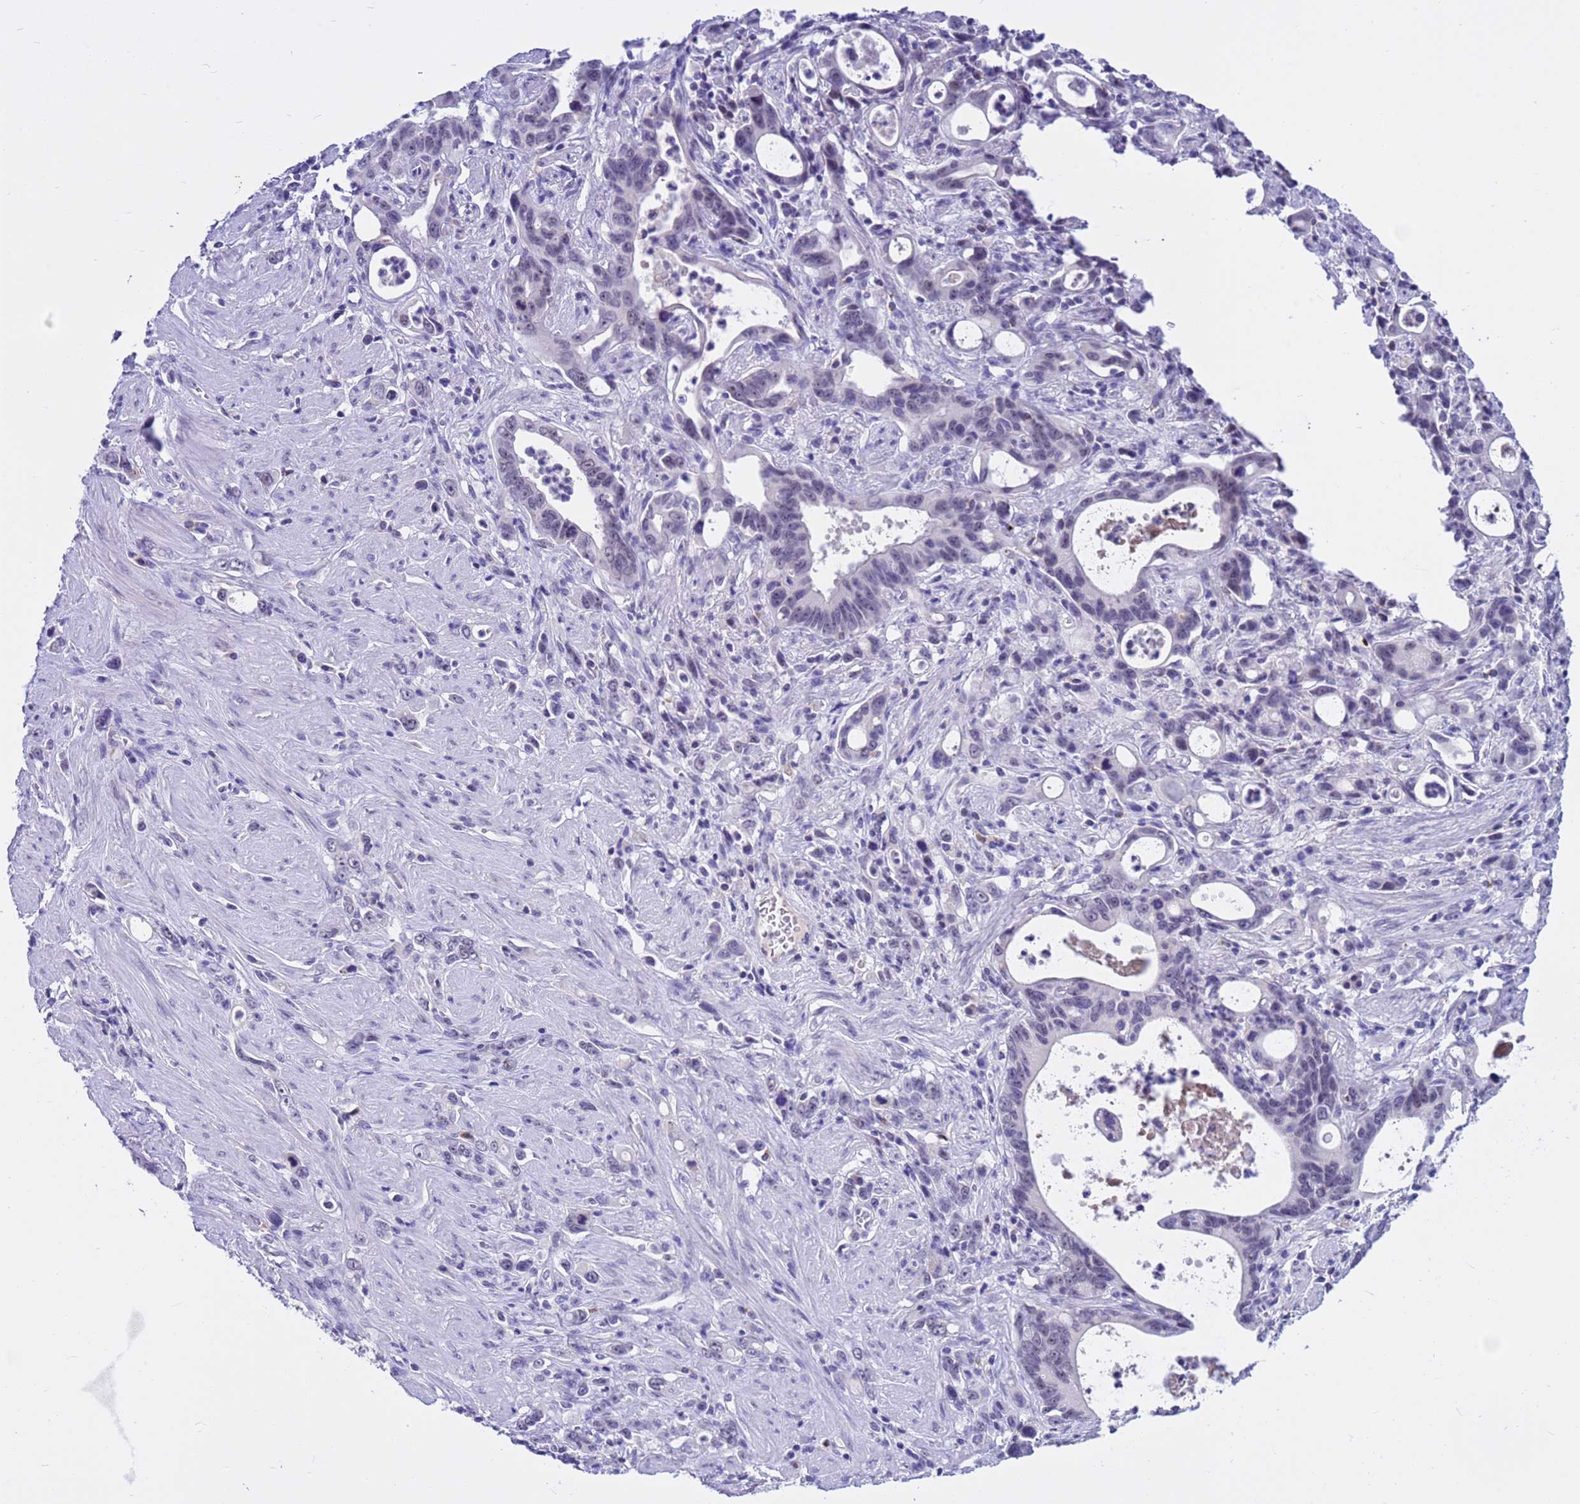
{"staining": {"intensity": "weak", "quantity": "<25%", "location": "nuclear"}, "tissue": "stomach cancer", "cell_type": "Tumor cells", "image_type": "cancer", "snomed": [{"axis": "morphology", "description": "Adenocarcinoma, NOS"}, {"axis": "topography", "description": "Stomach, lower"}], "caption": "IHC of human stomach cancer shows no expression in tumor cells. (DAB (3,3'-diaminobenzidine) immunohistochemistry visualized using brightfield microscopy, high magnification).", "gene": "DMRTC2", "patient": {"sex": "female", "age": 43}}